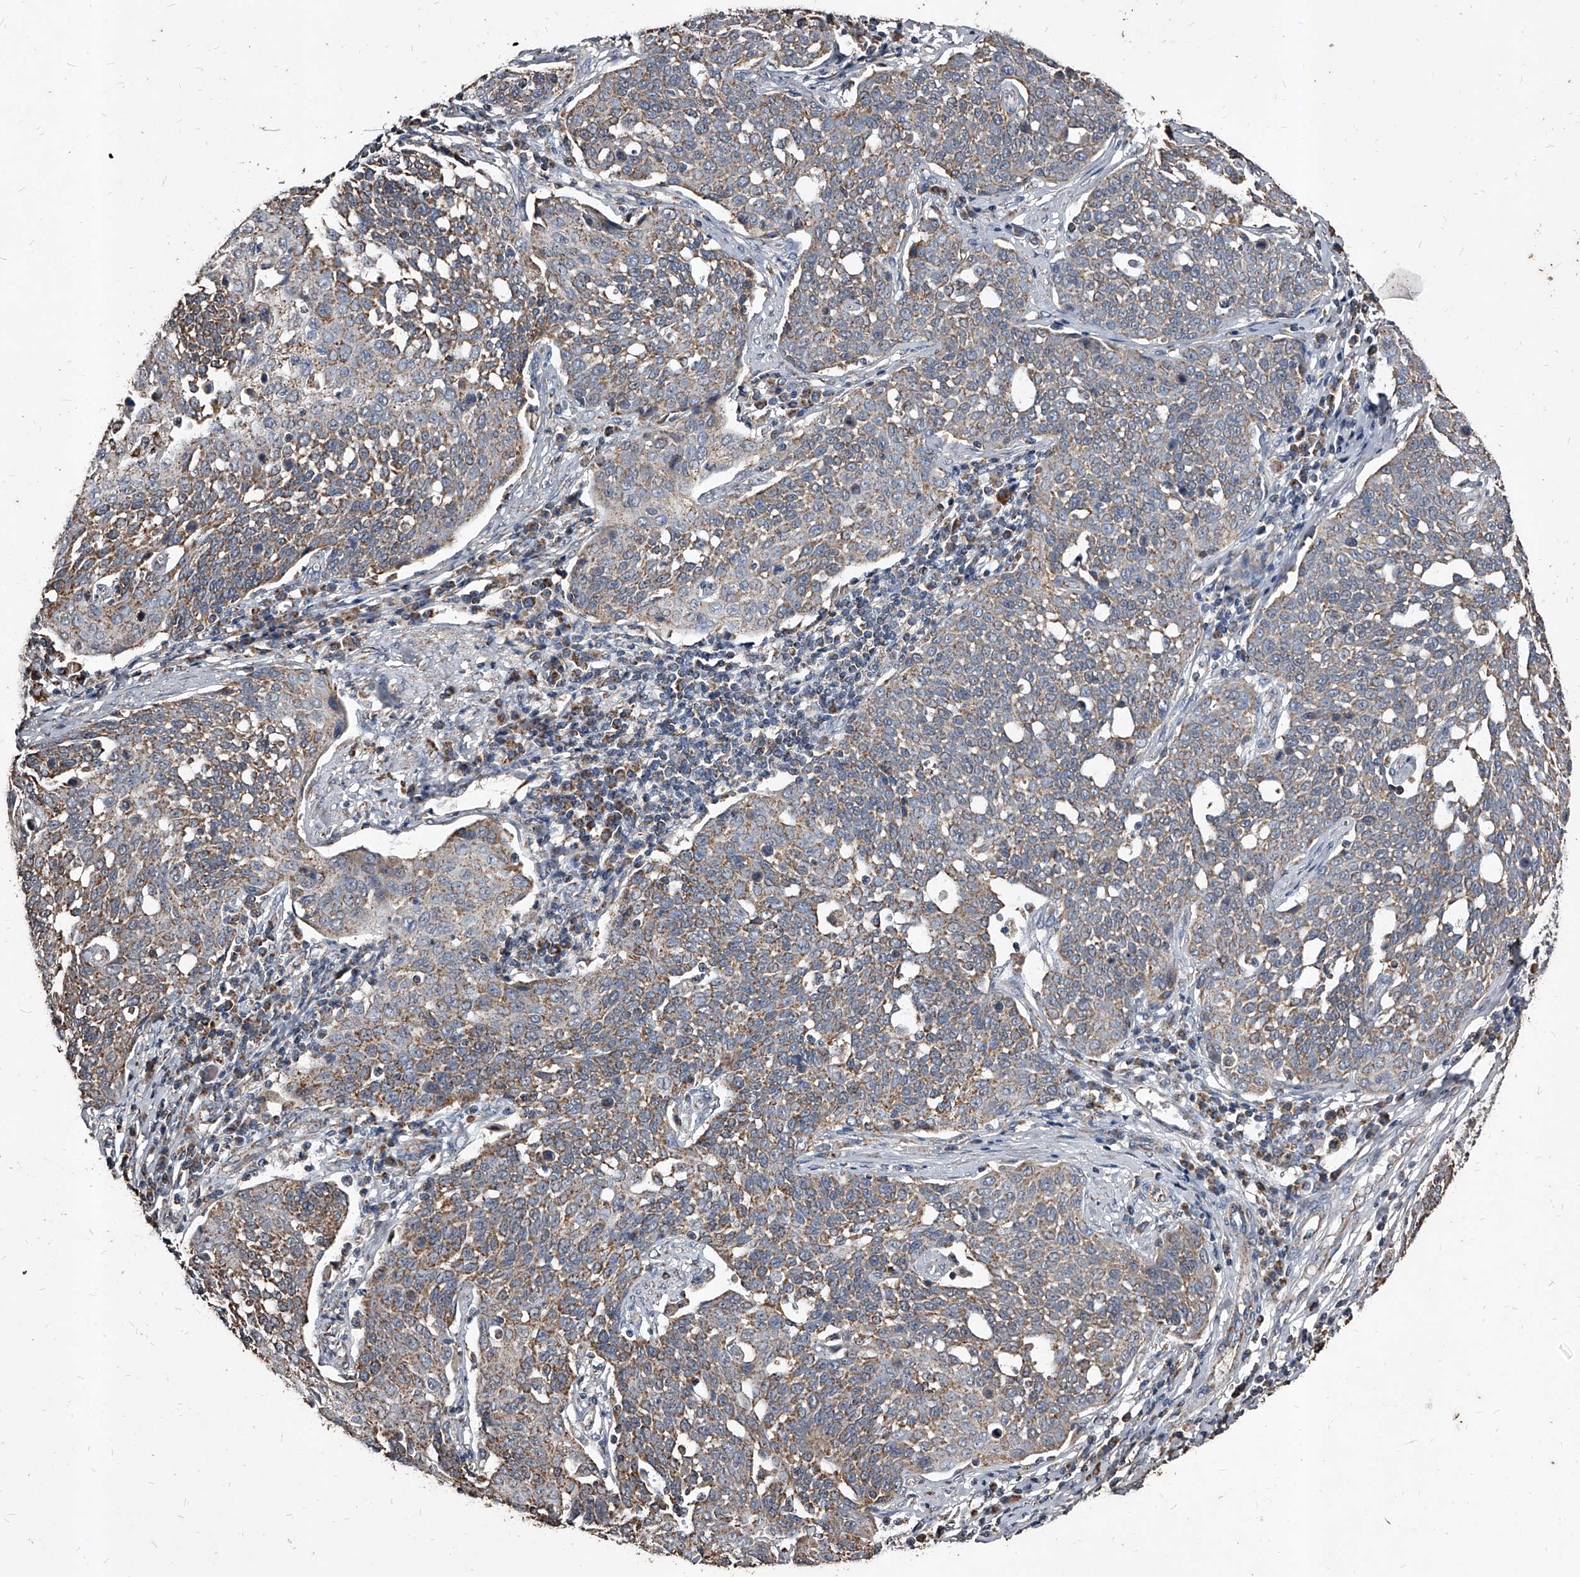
{"staining": {"intensity": "moderate", "quantity": "25%-75%", "location": "cytoplasmic/membranous"}, "tissue": "cervical cancer", "cell_type": "Tumor cells", "image_type": "cancer", "snomed": [{"axis": "morphology", "description": "Squamous cell carcinoma, NOS"}, {"axis": "topography", "description": "Cervix"}], "caption": "Cervical cancer (squamous cell carcinoma) tissue displays moderate cytoplasmic/membranous expression in about 25%-75% of tumor cells", "gene": "GPR183", "patient": {"sex": "female", "age": 34}}